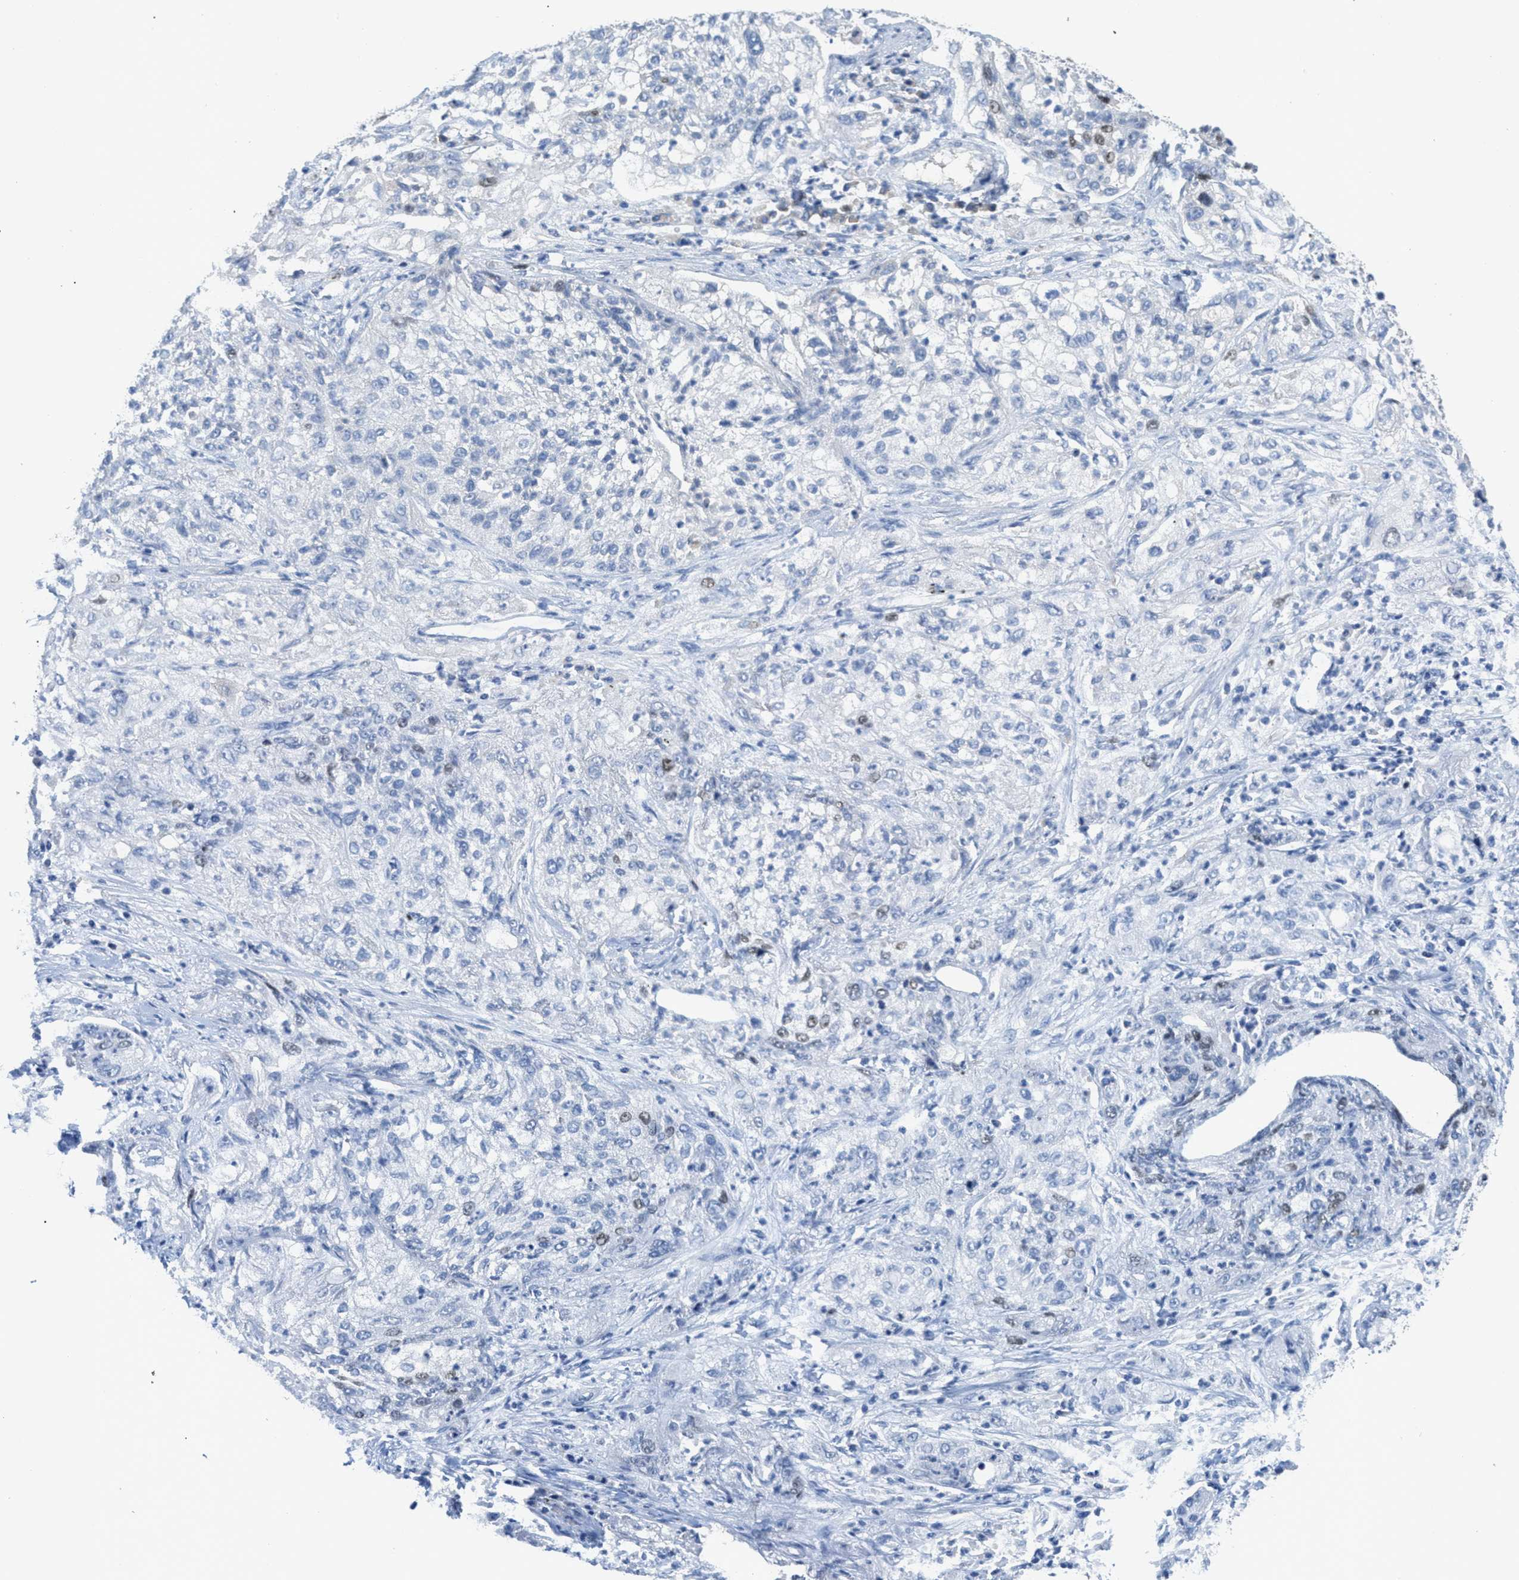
{"staining": {"intensity": "negative", "quantity": "none", "location": "none"}, "tissue": "lung cancer", "cell_type": "Tumor cells", "image_type": "cancer", "snomed": [{"axis": "morphology", "description": "Inflammation, NOS"}, {"axis": "morphology", "description": "Squamous cell carcinoma, NOS"}, {"axis": "topography", "description": "Lymph node"}, {"axis": "topography", "description": "Soft tissue"}, {"axis": "topography", "description": "Lung"}], "caption": "Photomicrograph shows no significant protein positivity in tumor cells of squamous cell carcinoma (lung).", "gene": "ORC6", "patient": {"sex": "male", "age": 66}}